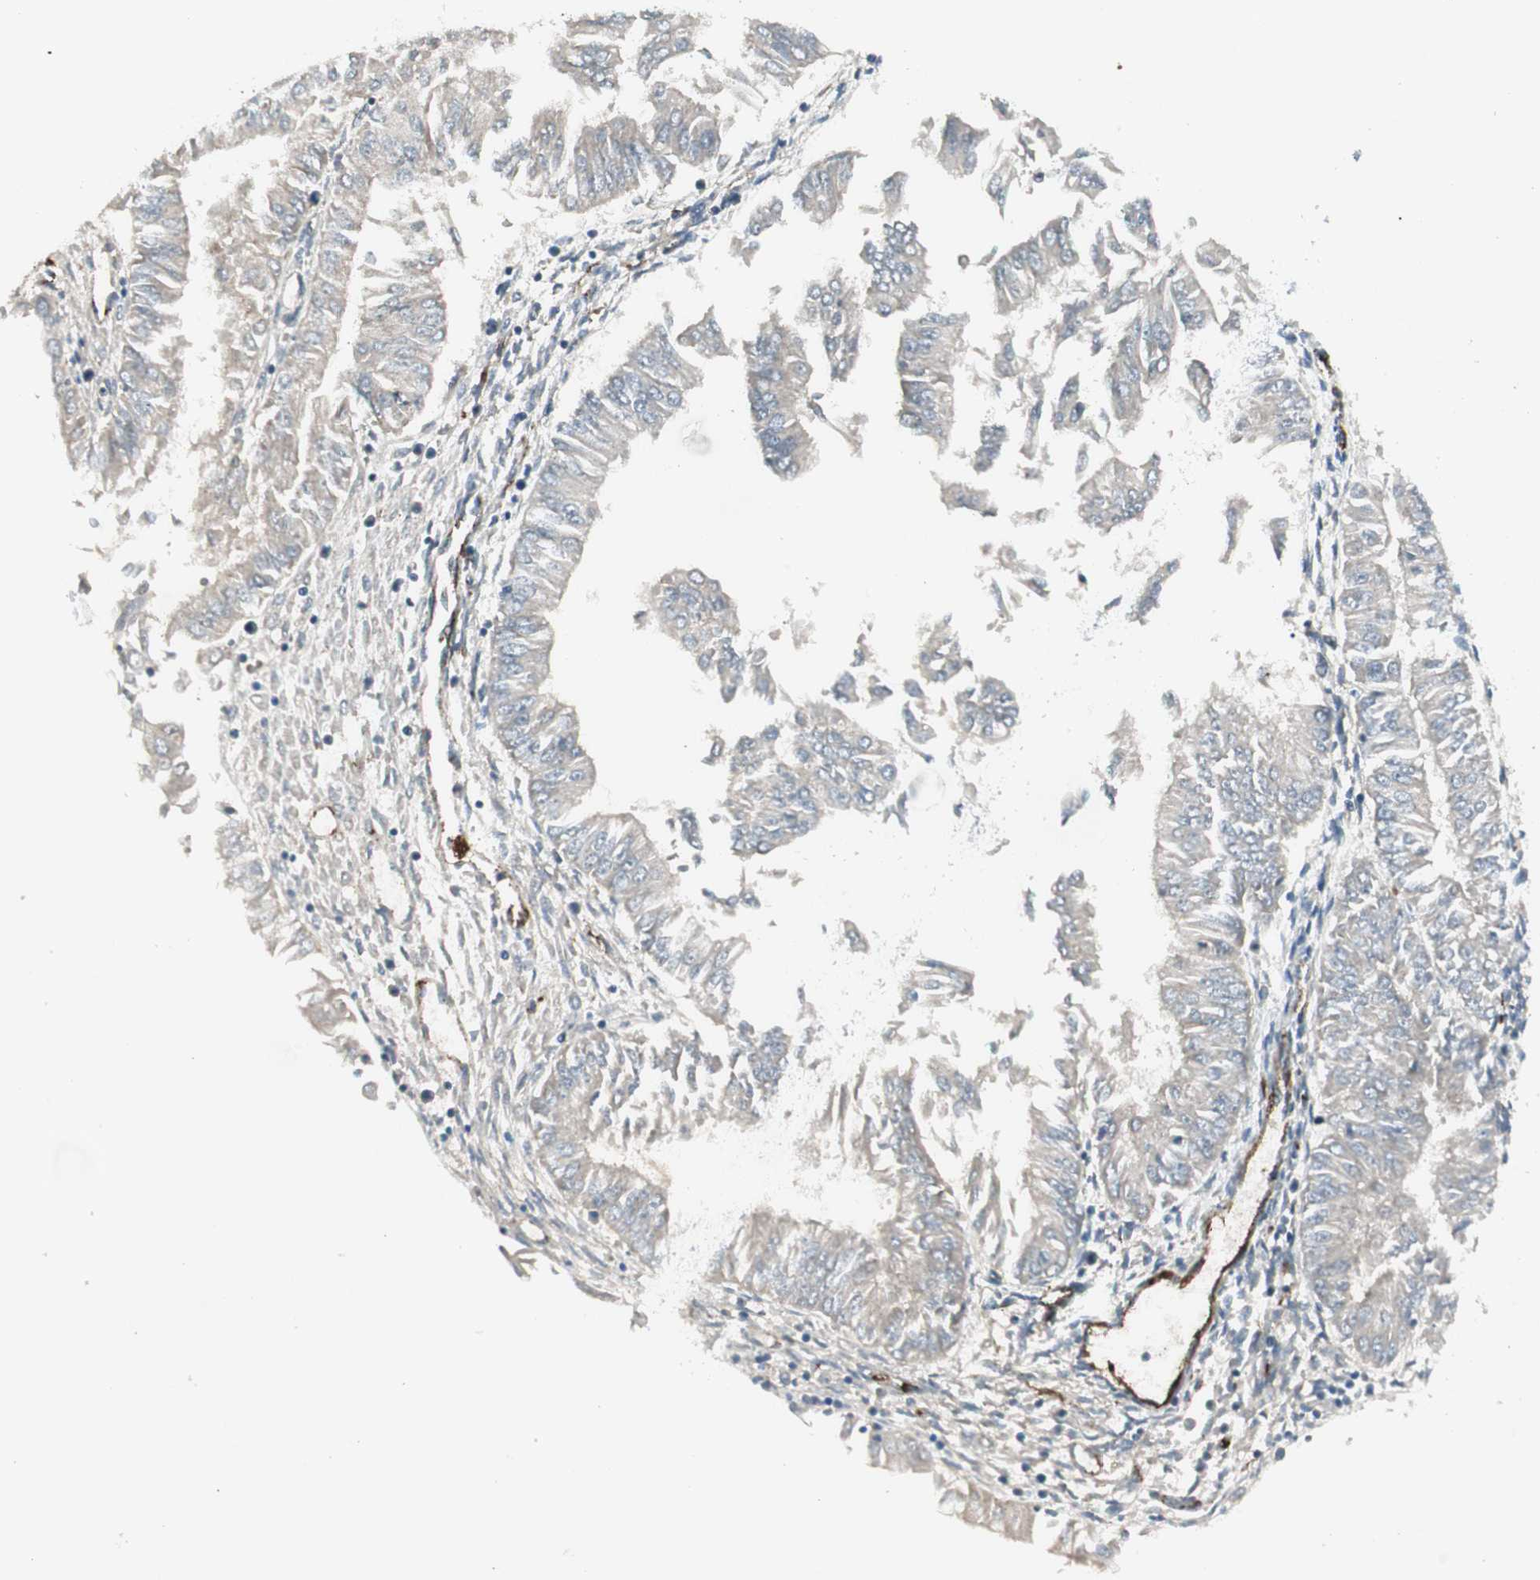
{"staining": {"intensity": "negative", "quantity": "none", "location": "none"}, "tissue": "endometrial cancer", "cell_type": "Tumor cells", "image_type": "cancer", "snomed": [{"axis": "morphology", "description": "Adenocarcinoma, NOS"}, {"axis": "topography", "description": "Endometrium"}], "caption": "Immunohistochemical staining of human adenocarcinoma (endometrial) exhibits no significant expression in tumor cells. (DAB immunohistochemistry with hematoxylin counter stain).", "gene": "FGFR4", "patient": {"sex": "female", "age": 53}}